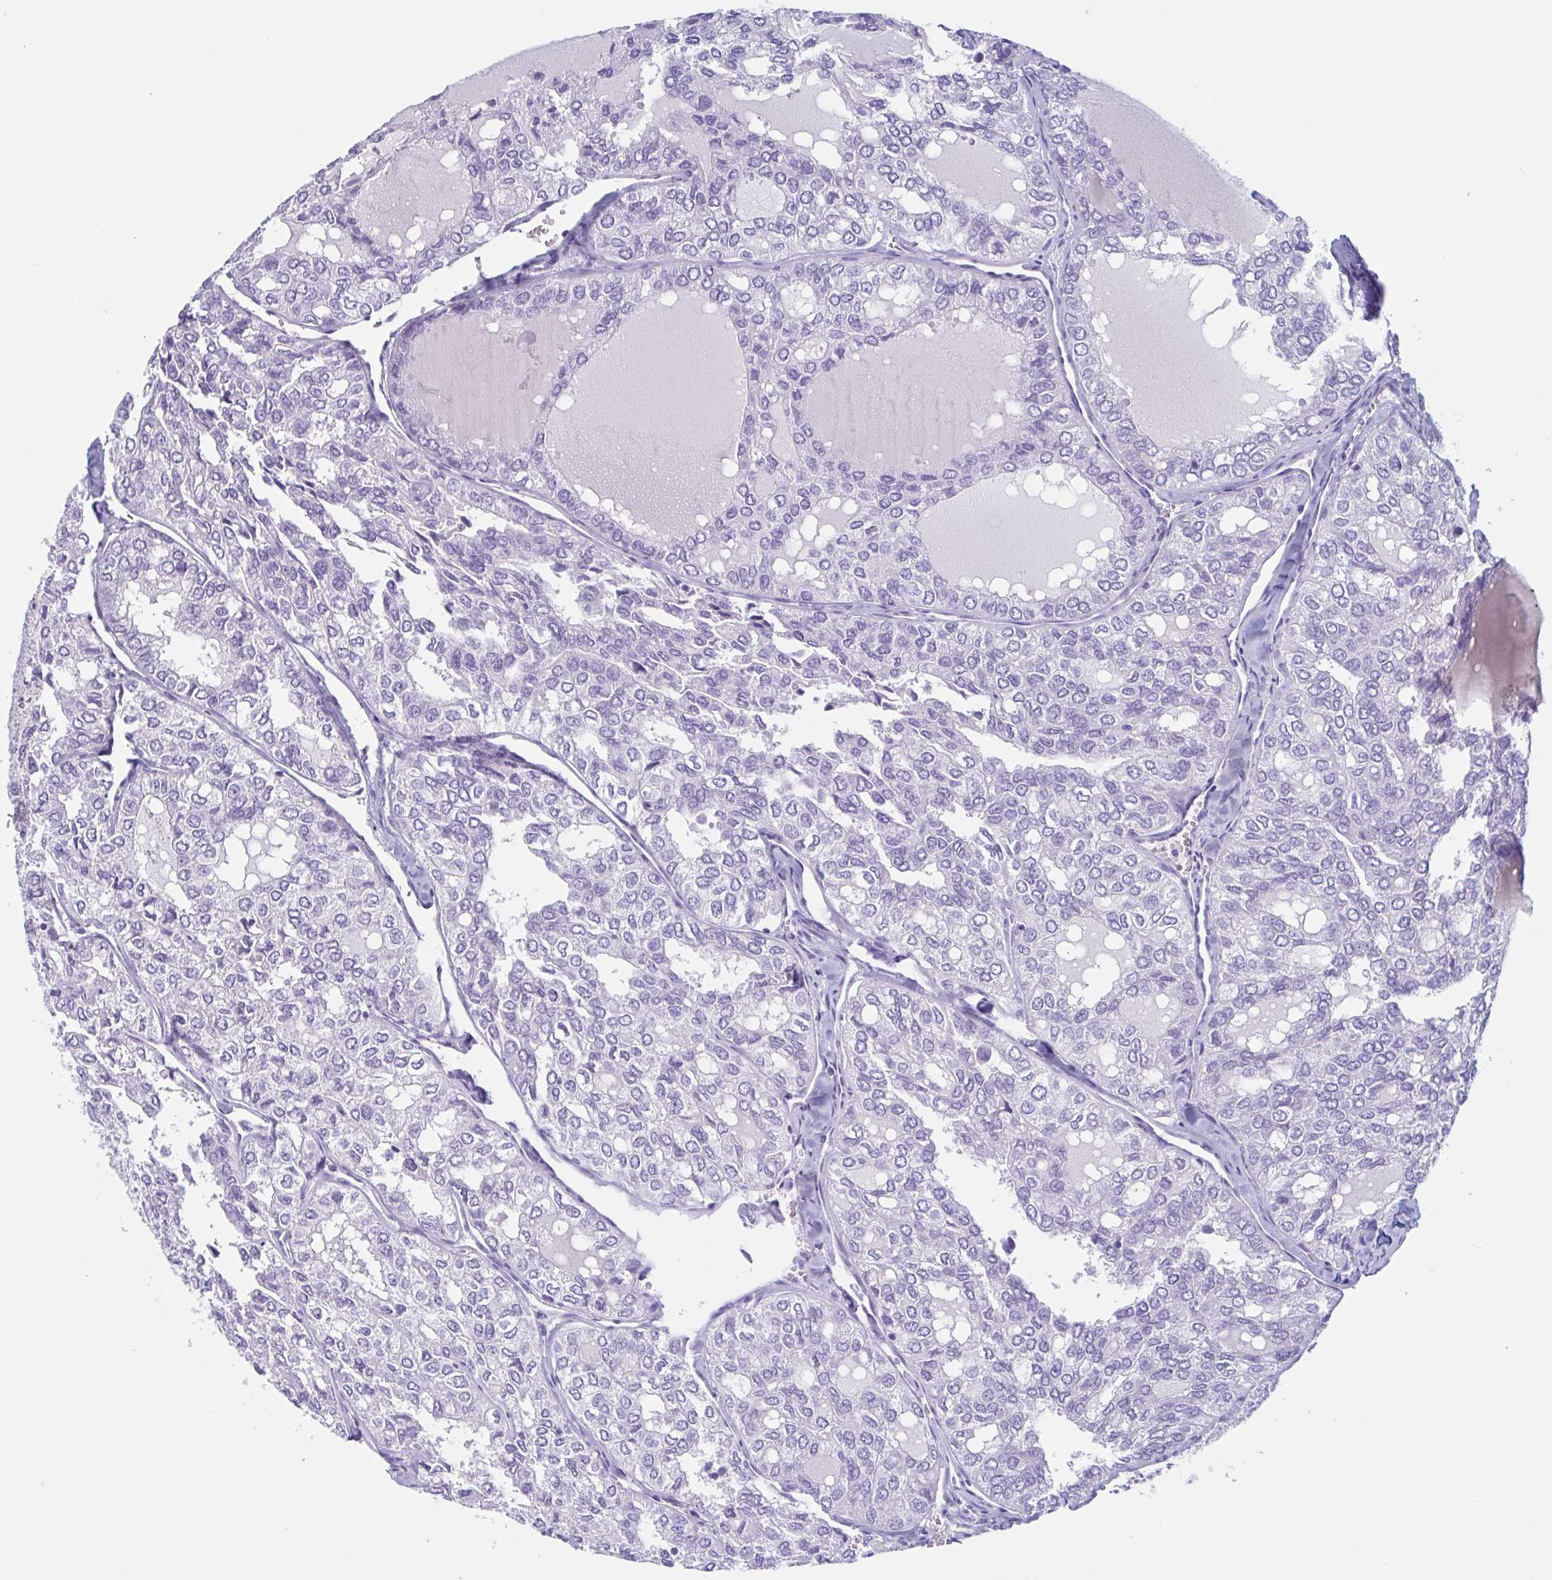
{"staining": {"intensity": "negative", "quantity": "none", "location": "none"}, "tissue": "thyroid cancer", "cell_type": "Tumor cells", "image_type": "cancer", "snomed": [{"axis": "morphology", "description": "Follicular adenoma carcinoma, NOS"}, {"axis": "topography", "description": "Thyroid gland"}], "caption": "Tumor cells show no significant protein positivity in thyroid follicular adenoma carcinoma.", "gene": "USP35", "patient": {"sex": "male", "age": 75}}